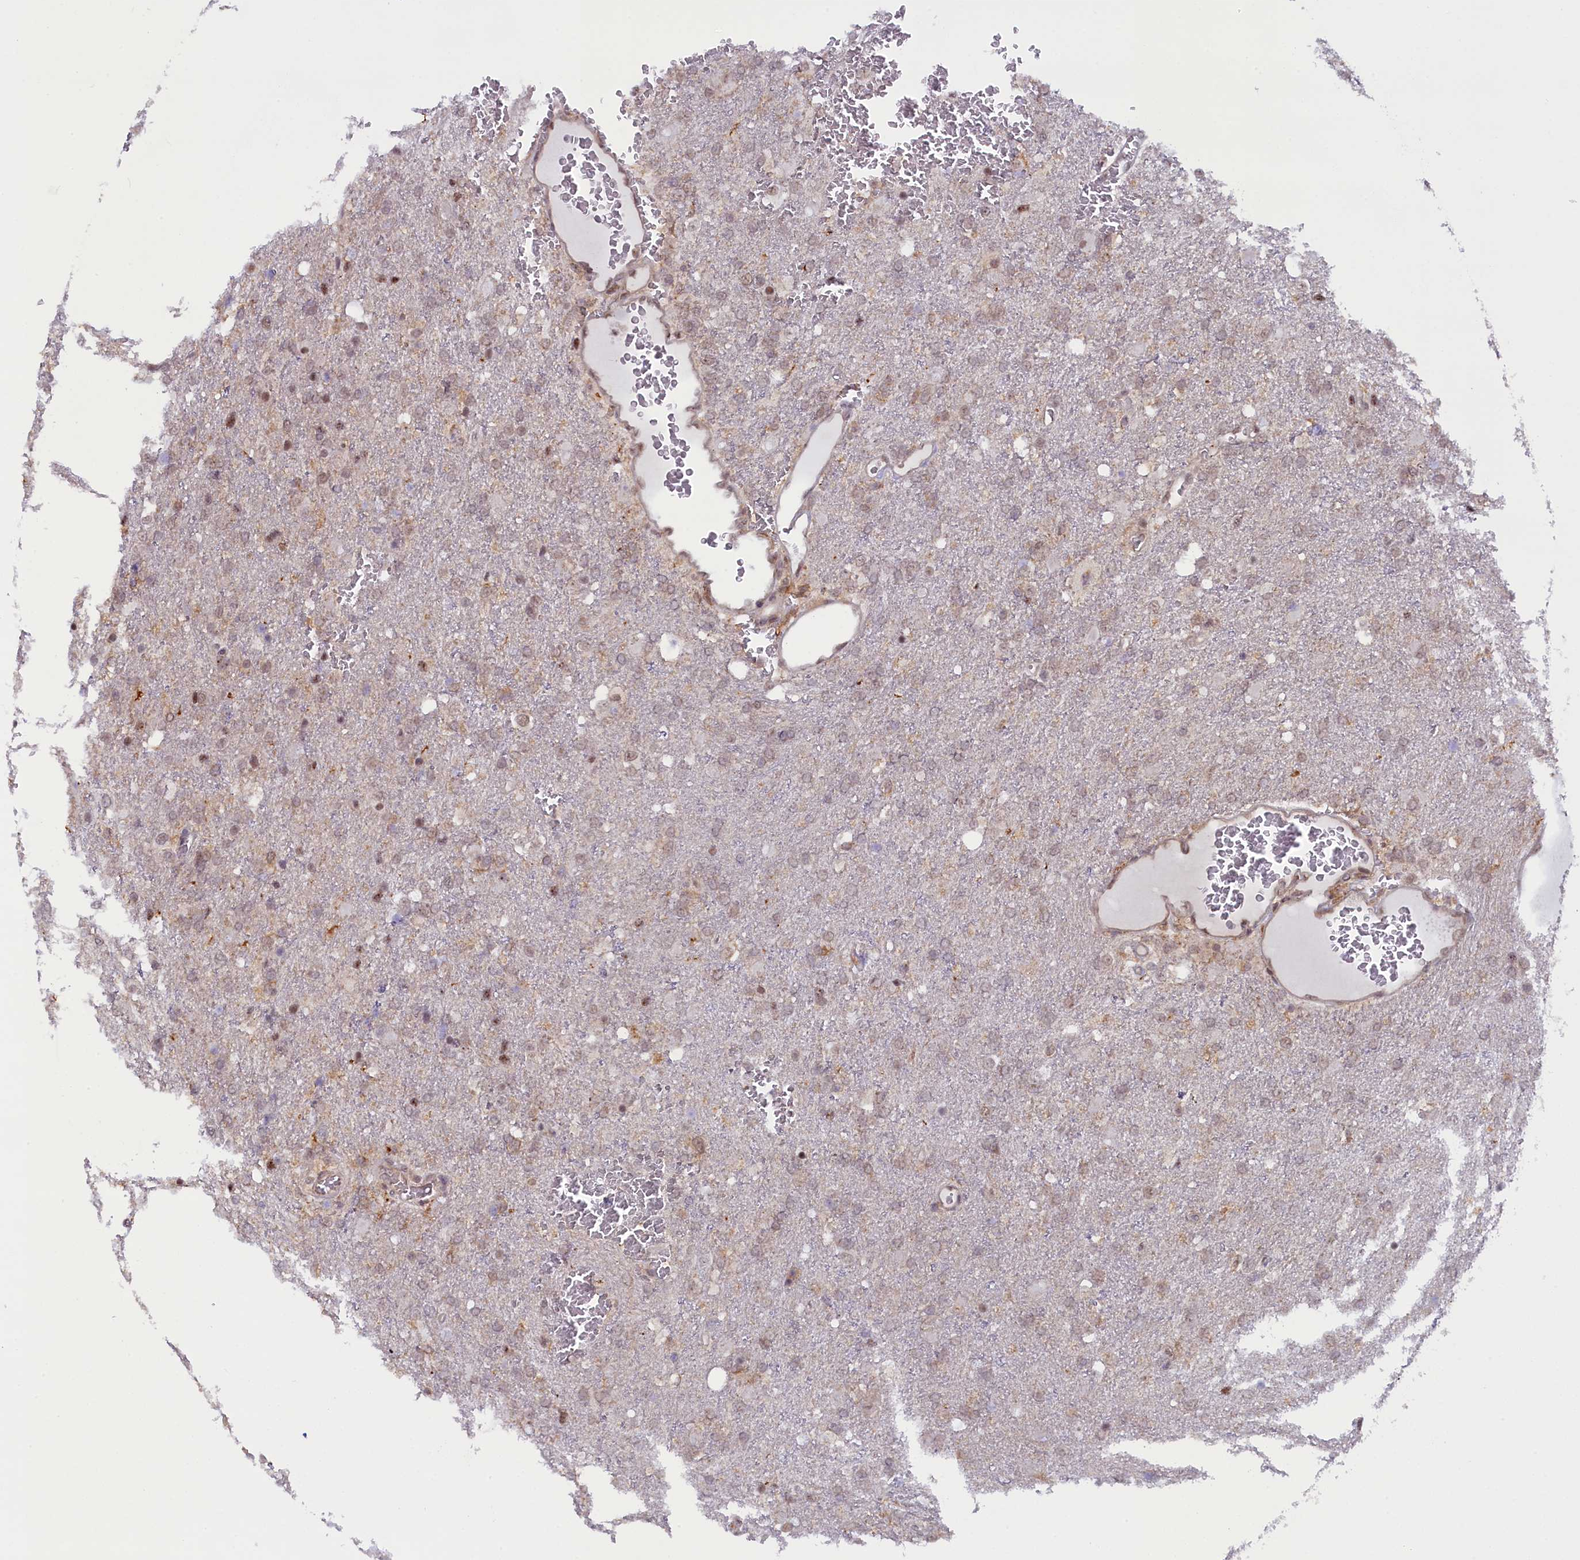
{"staining": {"intensity": "weak", "quantity": "25%-75%", "location": "nuclear"}, "tissue": "glioma", "cell_type": "Tumor cells", "image_type": "cancer", "snomed": [{"axis": "morphology", "description": "Glioma, malignant, High grade"}, {"axis": "topography", "description": "Brain"}], "caption": "Immunohistochemical staining of human malignant glioma (high-grade) displays low levels of weak nuclear staining in about 25%-75% of tumor cells.", "gene": "FCHO1", "patient": {"sex": "female", "age": 74}}